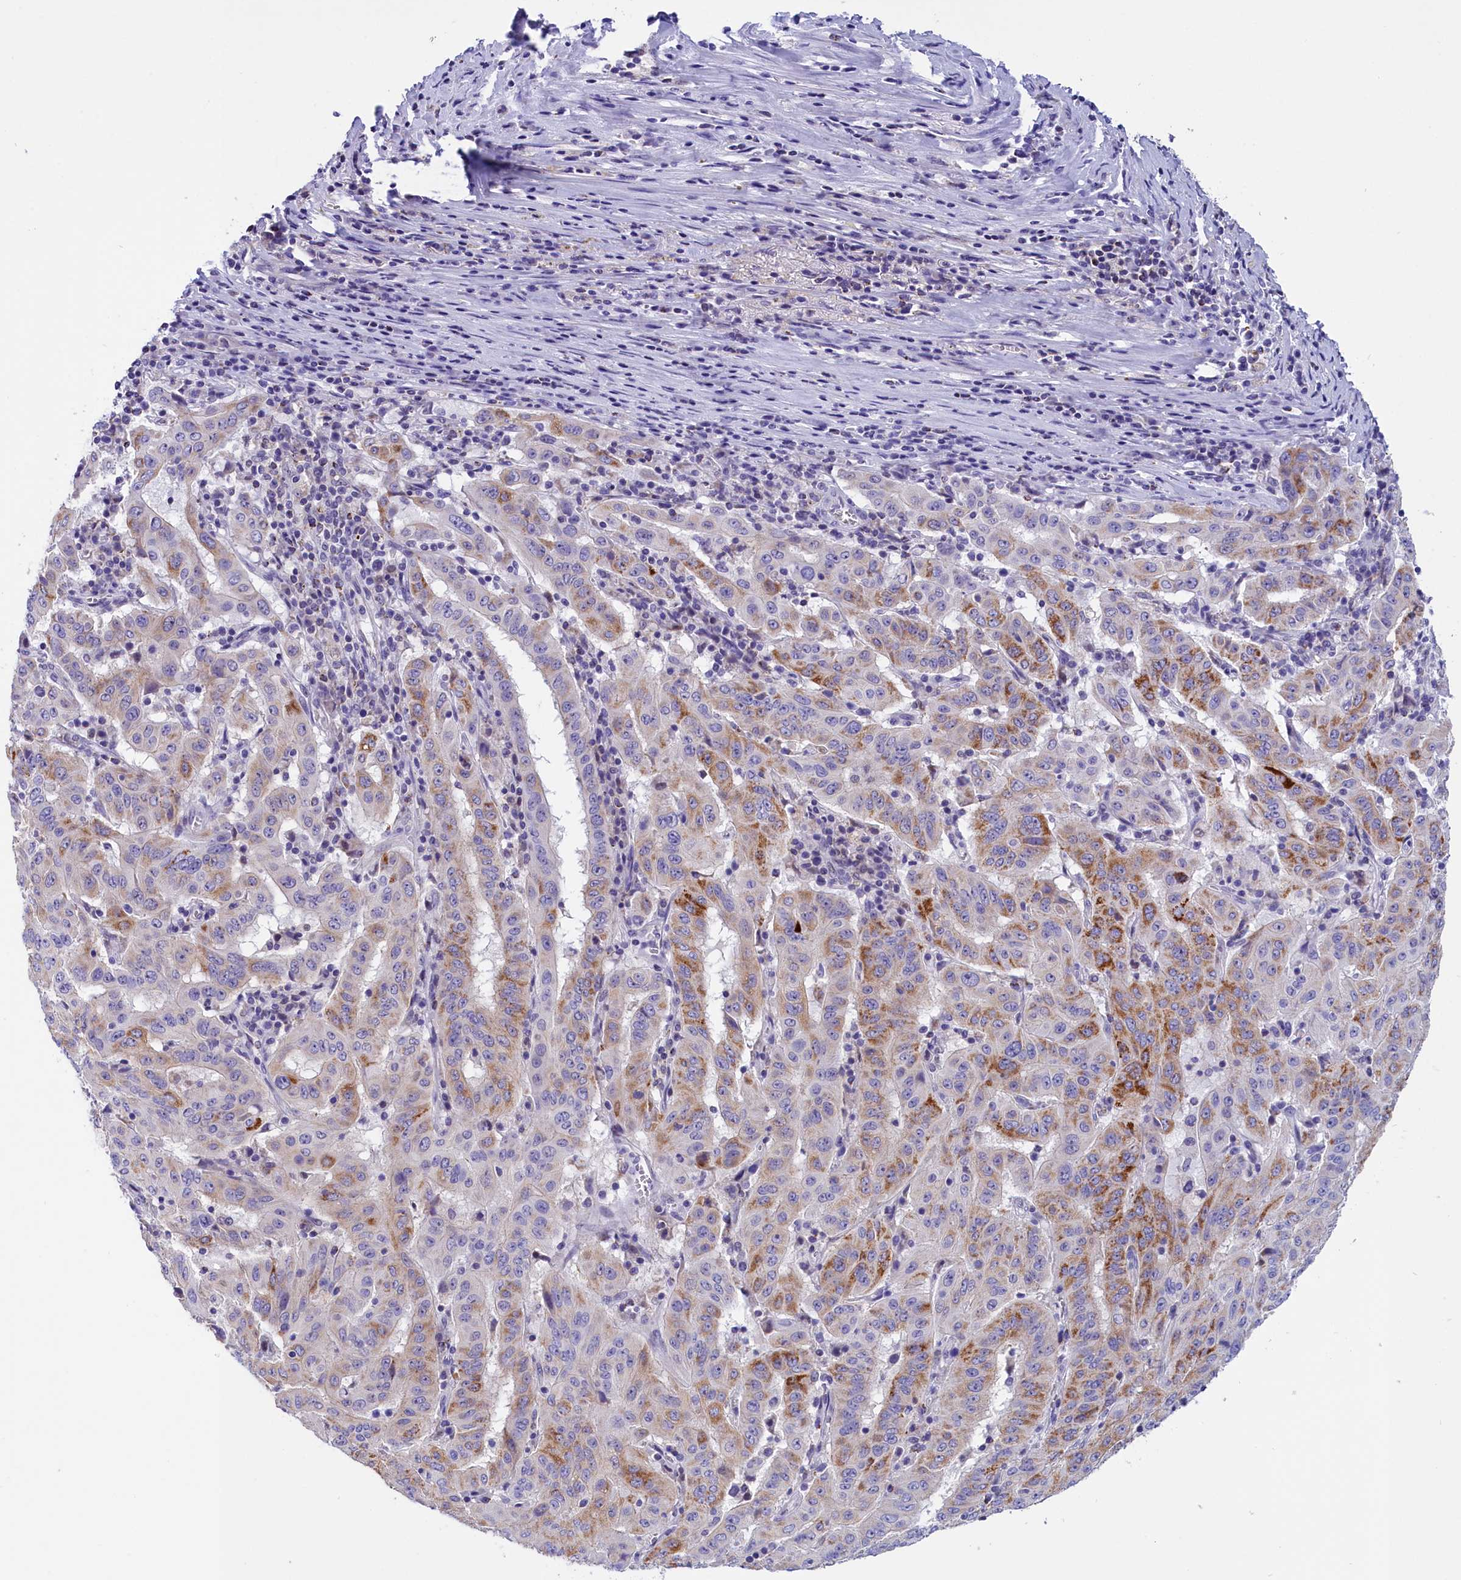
{"staining": {"intensity": "moderate", "quantity": "25%-75%", "location": "cytoplasmic/membranous"}, "tissue": "pancreatic cancer", "cell_type": "Tumor cells", "image_type": "cancer", "snomed": [{"axis": "morphology", "description": "Adenocarcinoma, NOS"}, {"axis": "topography", "description": "Pancreas"}], "caption": "Protein expression analysis of pancreatic cancer (adenocarcinoma) shows moderate cytoplasmic/membranous staining in approximately 25%-75% of tumor cells.", "gene": "ABAT", "patient": {"sex": "male", "age": 63}}